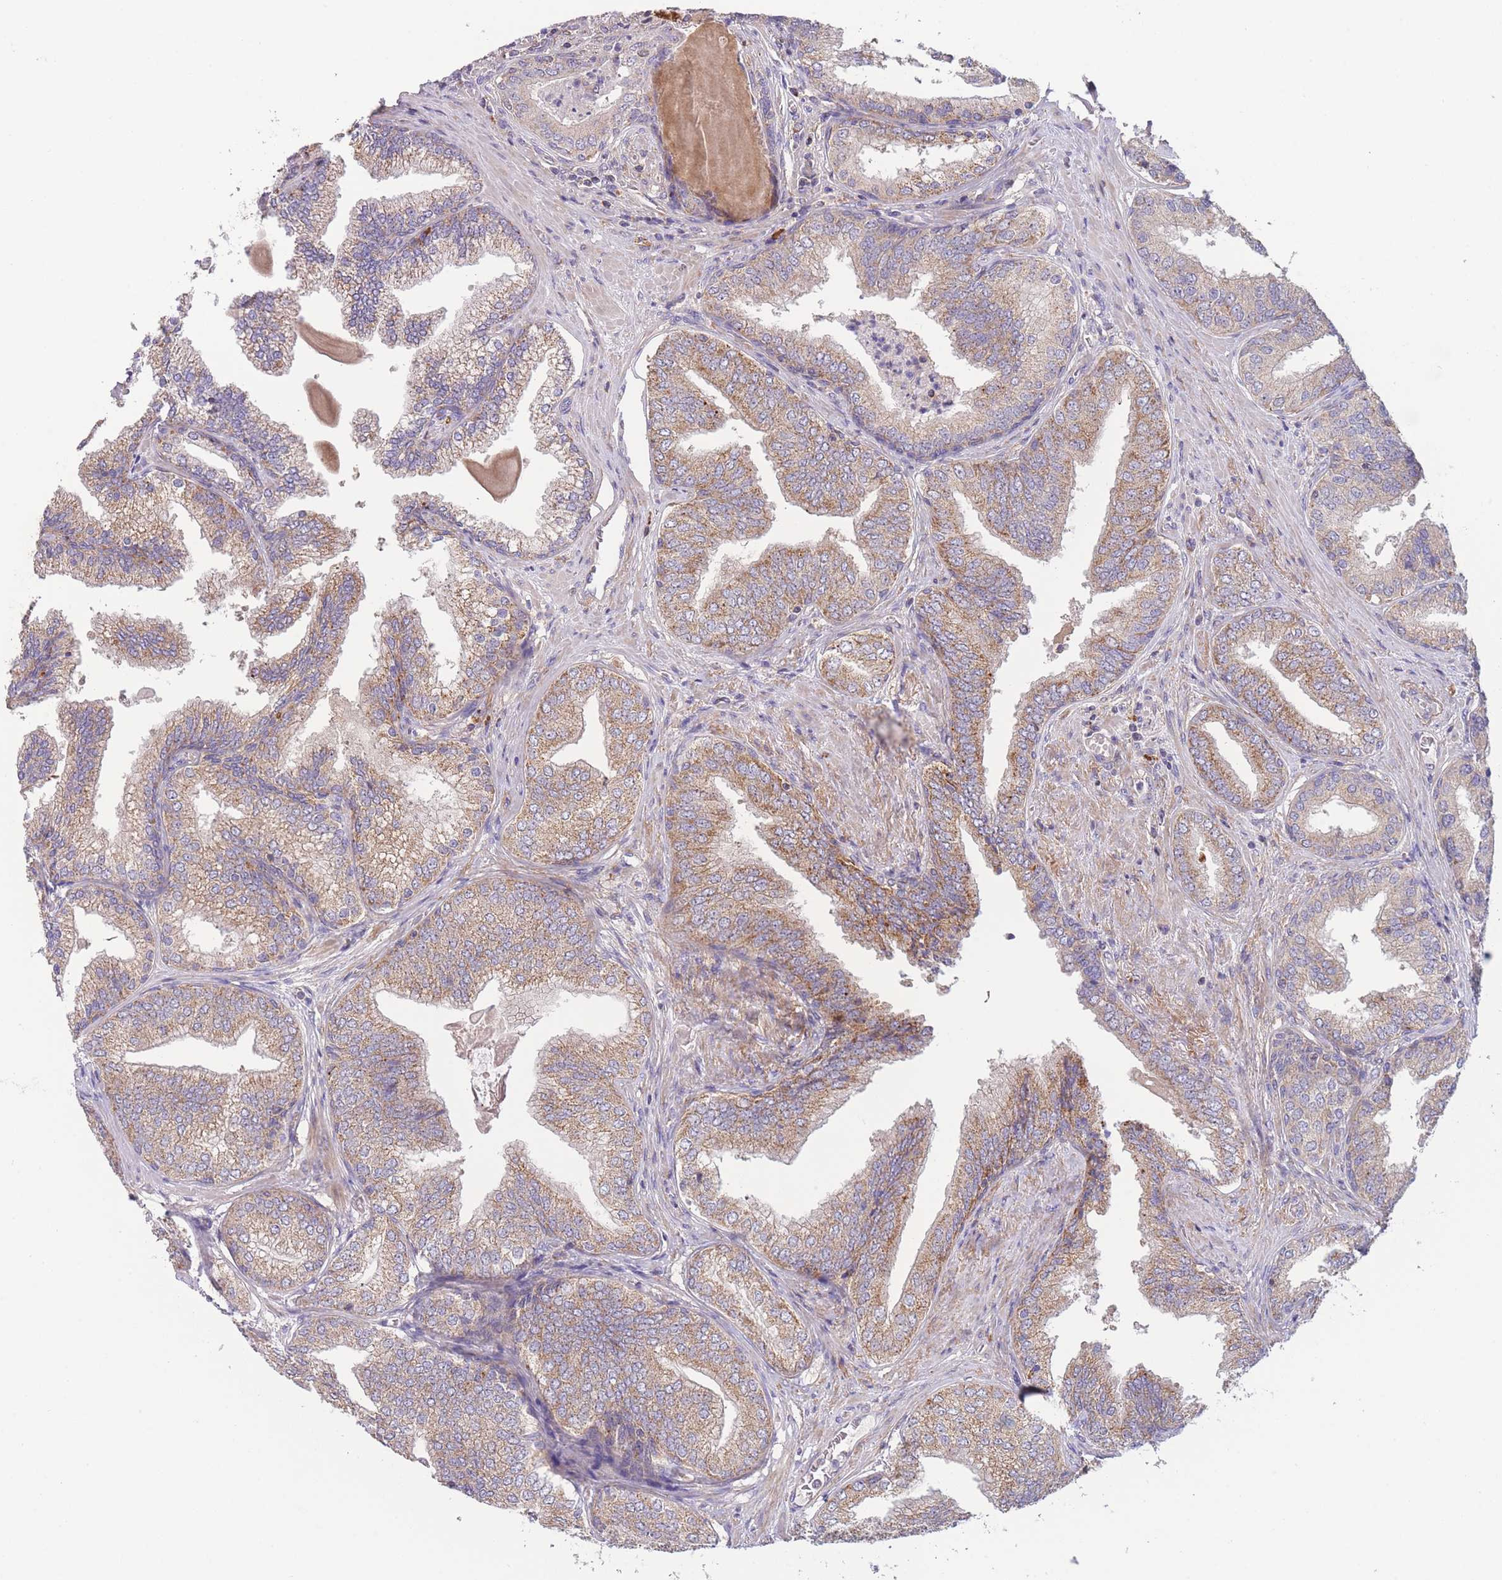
{"staining": {"intensity": "moderate", "quantity": ">75%", "location": "cytoplasmic/membranous"}, "tissue": "prostate cancer", "cell_type": "Tumor cells", "image_type": "cancer", "snomed": [{"axis": "morphology", "description": "Adenocarcinoma, High grade"}, {"axis": "topography", "description": "Prostate"}], "caption": "Immunohistochemical staining of human adenocarcinoma (high-grade) (prostate) shows moderate cytoplasmic/membranous protein staining in about >75% of tumor cells. Using DAB (3,3'-diaminobenzidine) (brown) and hematoxylin (blue) stains, captured at high magnification using brightfield microscopy.", "gene": "SLC25A42", "patient": {"sex": "male", "age": 63}}